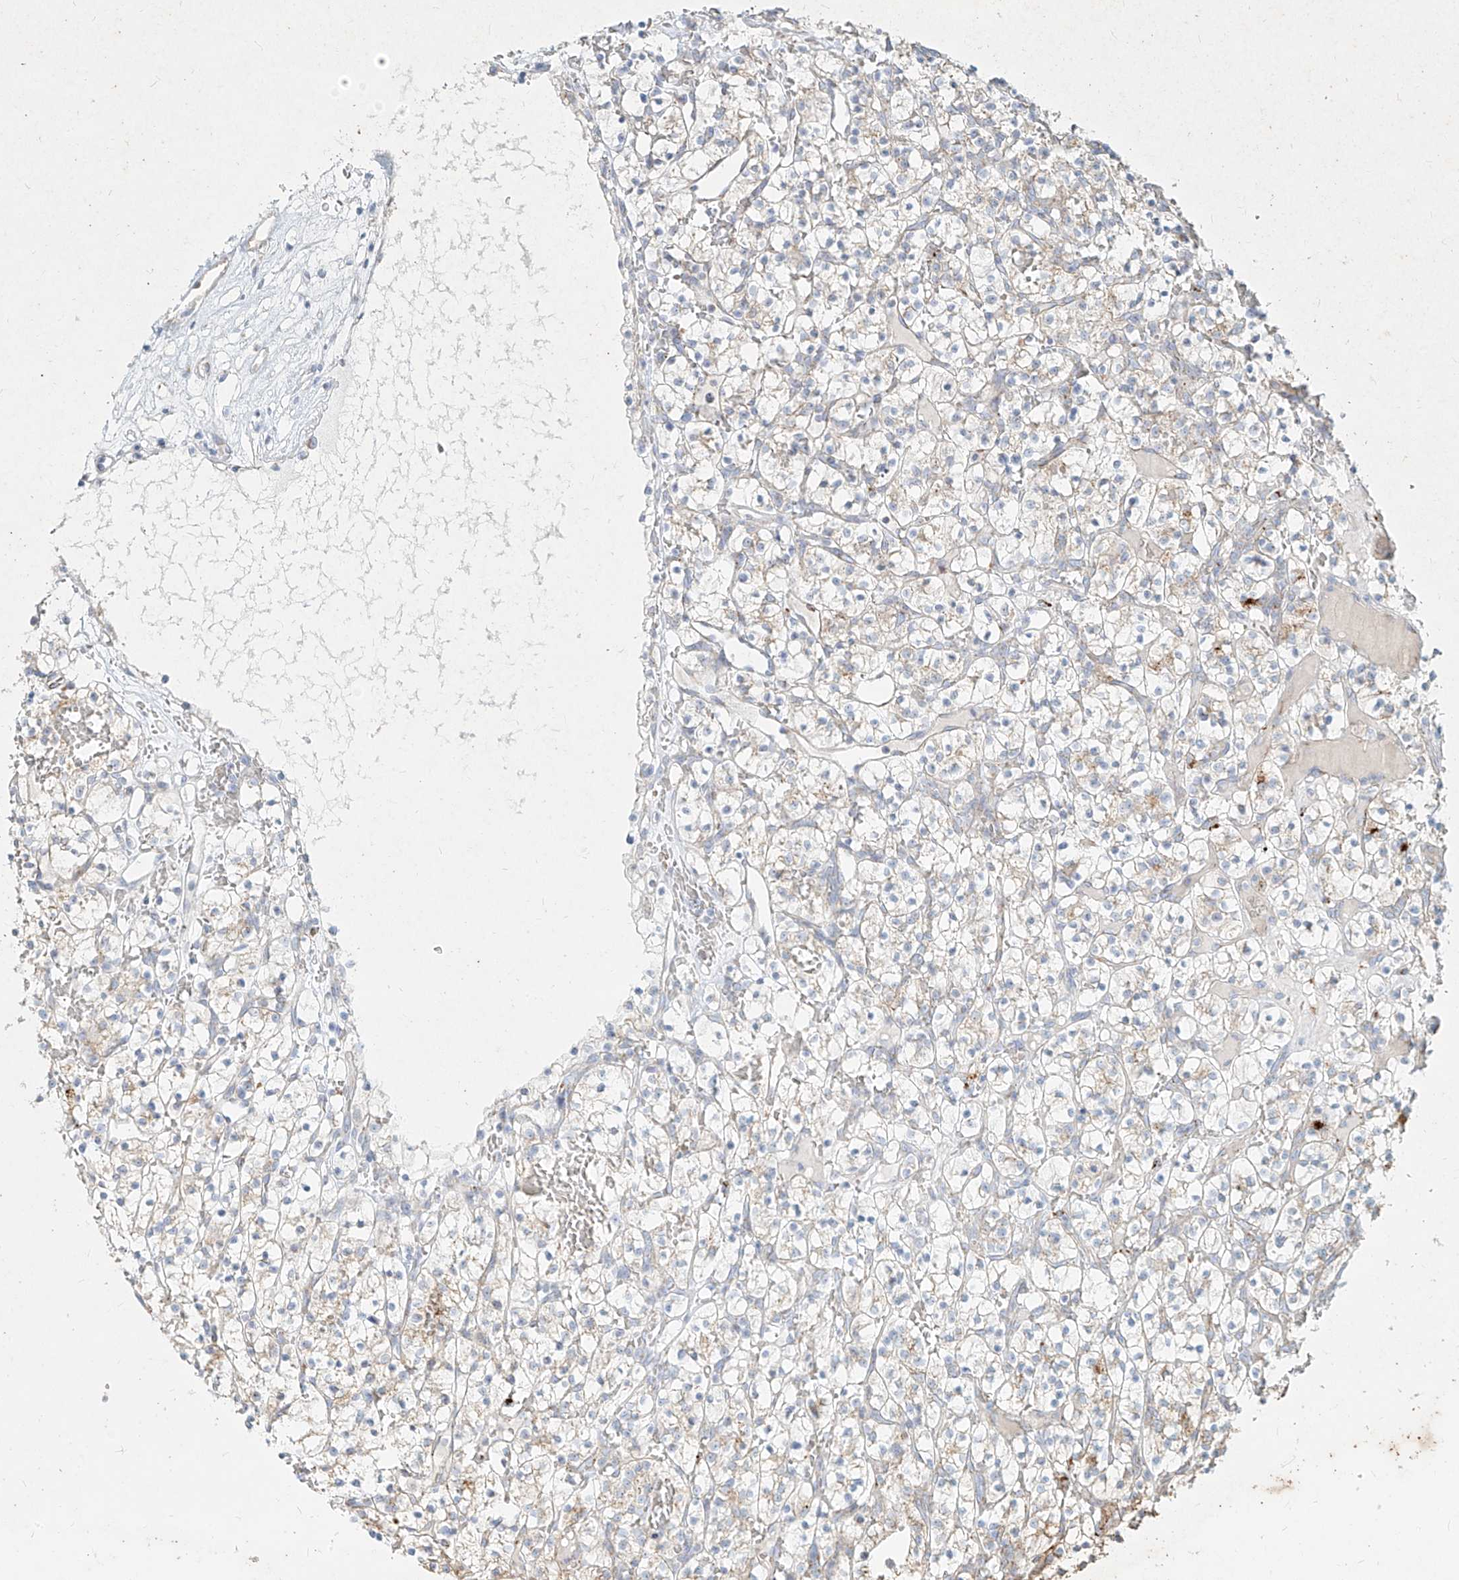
{"staining": {"intensity": "moderate", "quantity": "<25%", "location": "cytoplasmic/membranous"}, "tissue": "renal cancer", "cell_type": "Tumor cells", "image_type": "cancer", "snomed": [{"axis": "morphology", "description": "Adenocarcinoma, NOS"}, {"axis": "topography", "description": "Kidney"}], "caption": "About <25% of tumor cells in human renal cancer reveal moderate cytoplasmic/membranous protein expression as visualized by brown immunohistochemical staining.", "gene": "MTX2", "patient": {"sex": "female", "age": 57}}